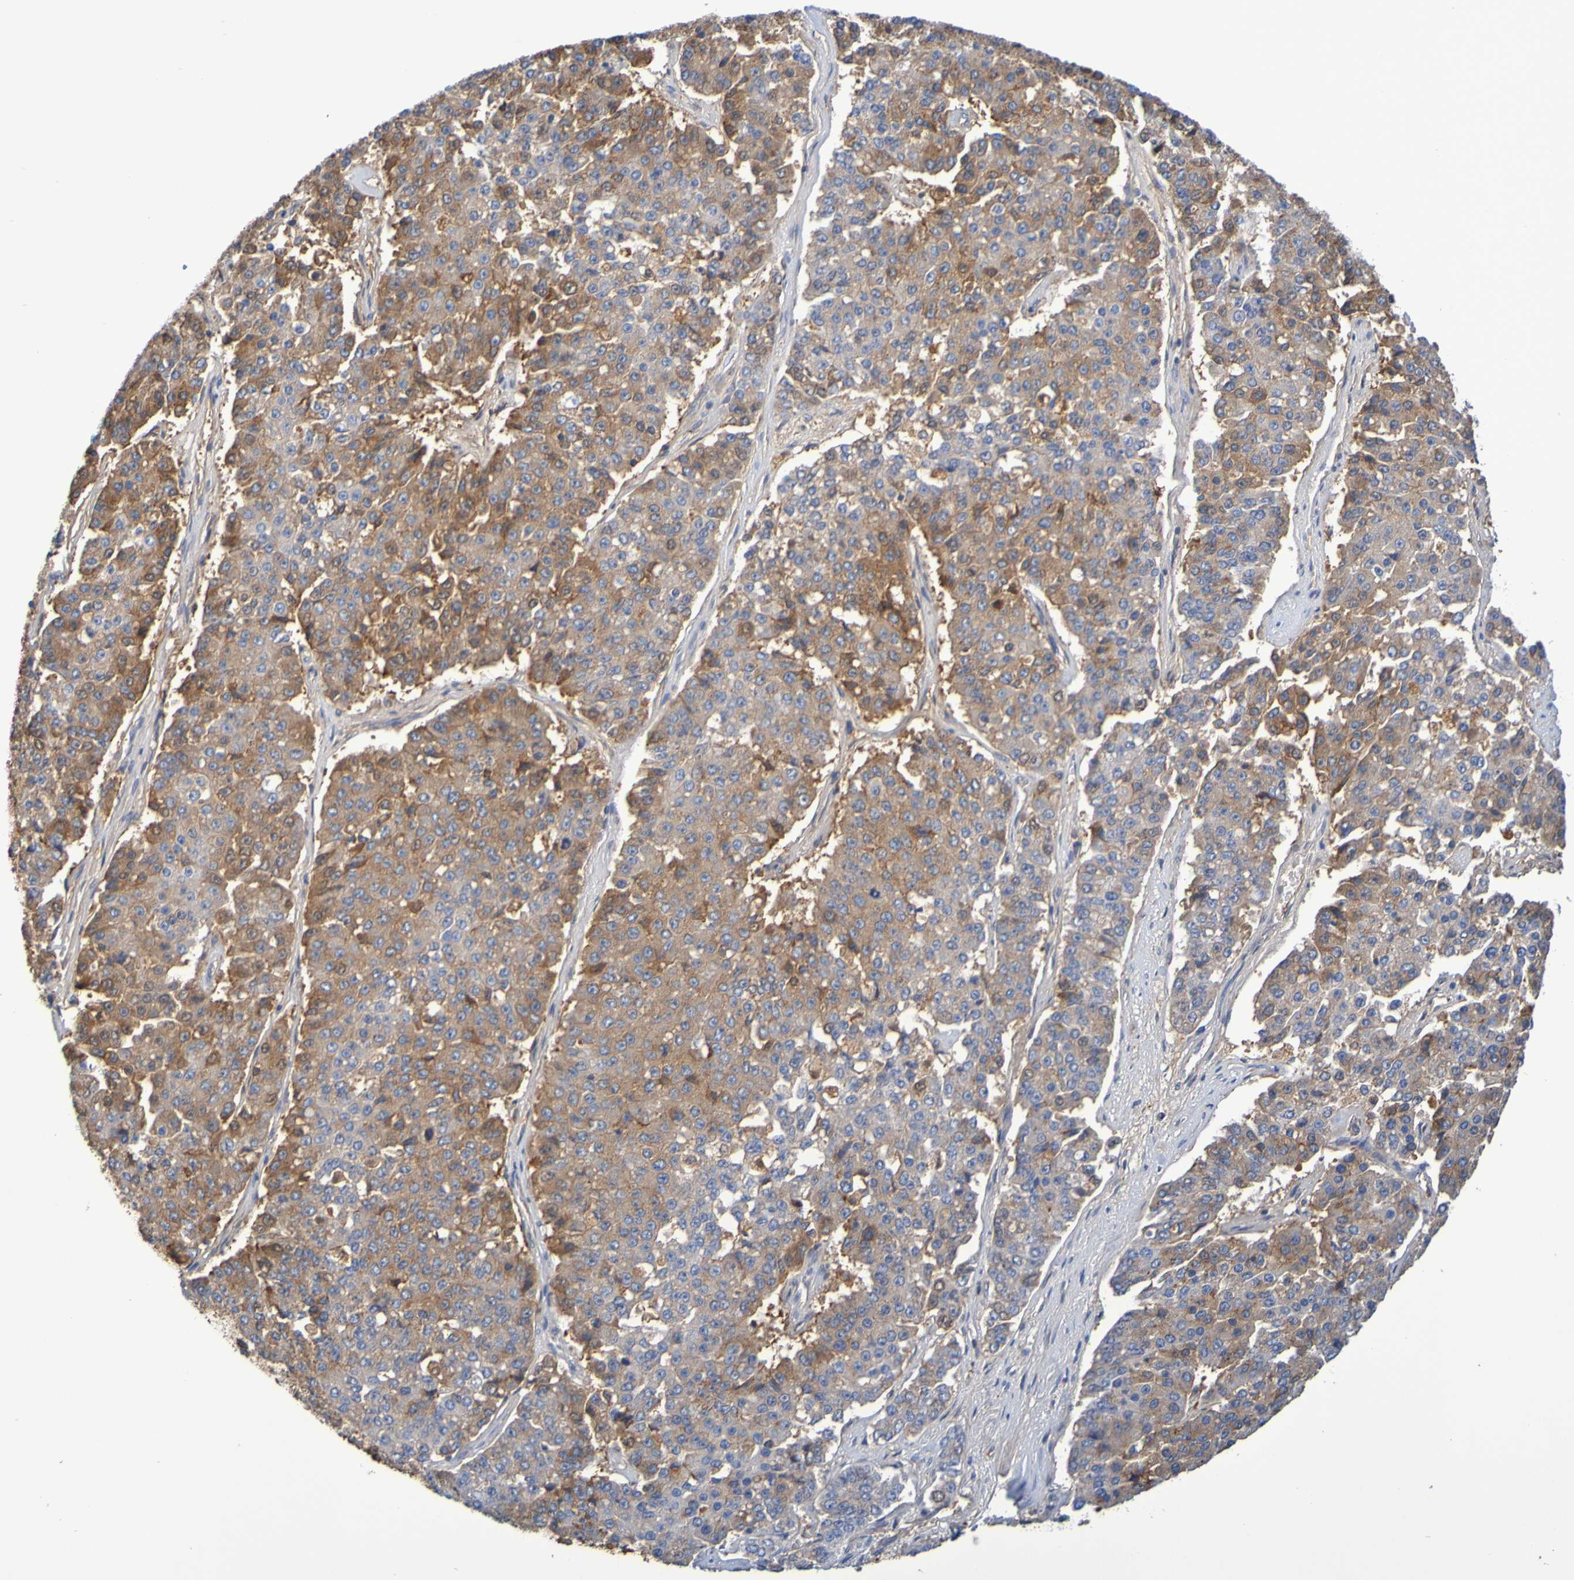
{"staining": {"intensity": "moderate", "quantity": ">75%", "location": "cytoplasmic/membranous"}, "tissue": "pancreatic cancer", "cell_type": "Tumor cells", "image_type": "cancer", "snomed": [{"axis": "morphology", "description": "Adenocarcinoma, NOS"}, {"axis": "topography", "description": "Pancreas"}], "caption": "Protein expression analysis of human pancreatic cancer reveals moderate cytoplasmic/membranous staining in approximately >75% of tumor cells.", "gene": "GAB3", "patient": {"sex": "male", "age": 50}}